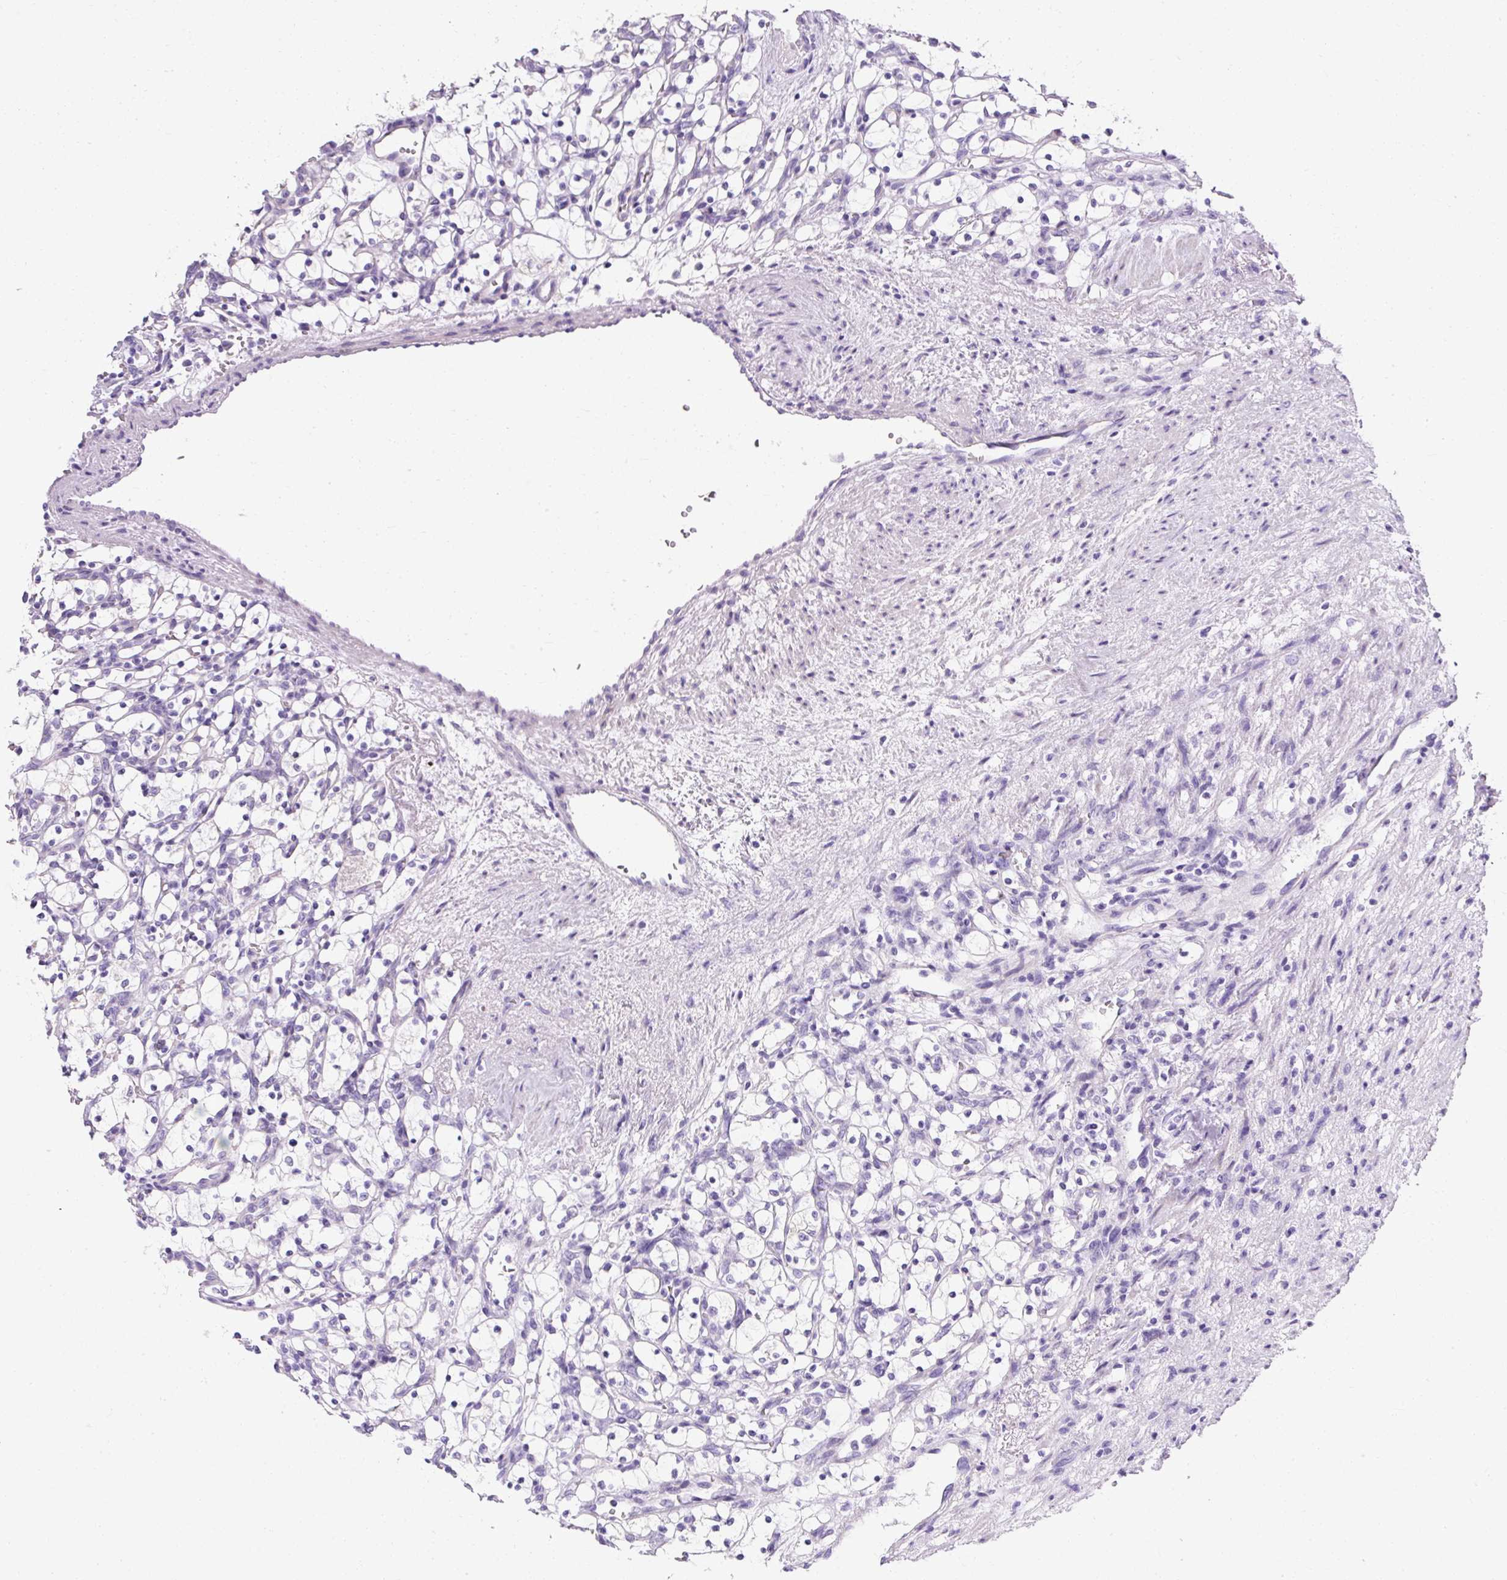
{"staining": {"intensity": "negative", "quantity": "none", "location": "none"}, "tissue": "renal cancer", "cell_type": "Tumor cells", "image_type": "cancer", "snomed": [{"axis": "morphology", "description": "Adenocarcinoma, NOS"}, {"axis": "topography", "description": "Kidney"}], "caption": "DAB (3,3'-diaminobenzidine) immunohistochemical staining of human renal cancer reveals no significant expression in tumor cells. (DAB (3,3'-diaminobenzidine) immunohistochemistry (IHC), high magnification).", "gene": "C2CD4C", "patient": {"sex": "female", "age": 69}}